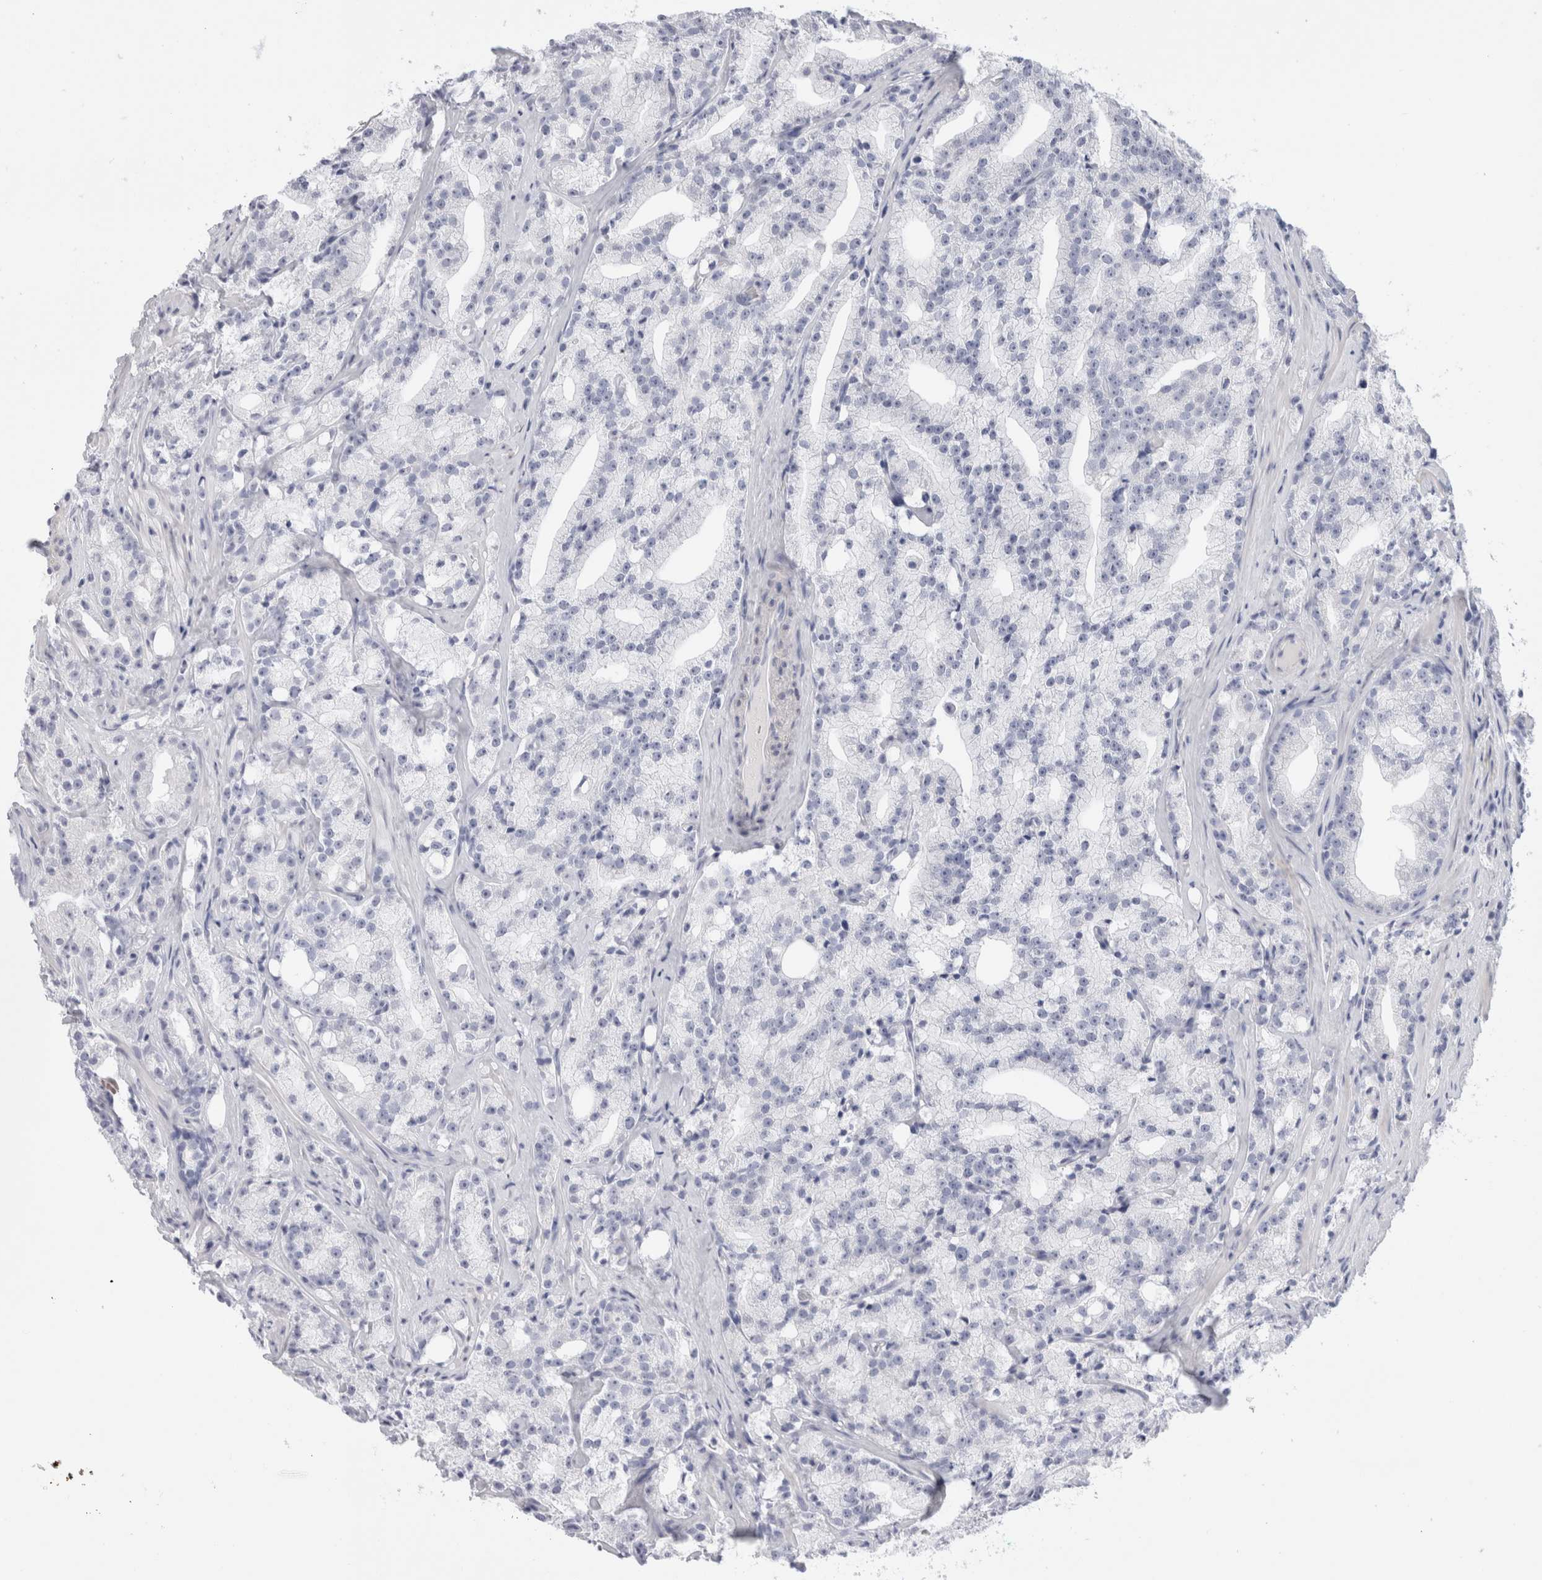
{"staining": {"intensity": "negative", "quantity": "none", "location": "none"}, "tissue": "prostate cancer", "cell_type": "Tumor cells", "image_type": "cancer", "snomed": [{"axis": "morphology", "description": "Adenocarcinoma, High grade"}, {"axis": "topography", "description": "Prostate"}], "caption": "A high-resolution image shows IHC staining of prostate cancer, which demonstrates no significant staining in tumor cells.", "gene": "MUC15", "patient": {"sex": "male", "age": 64}}